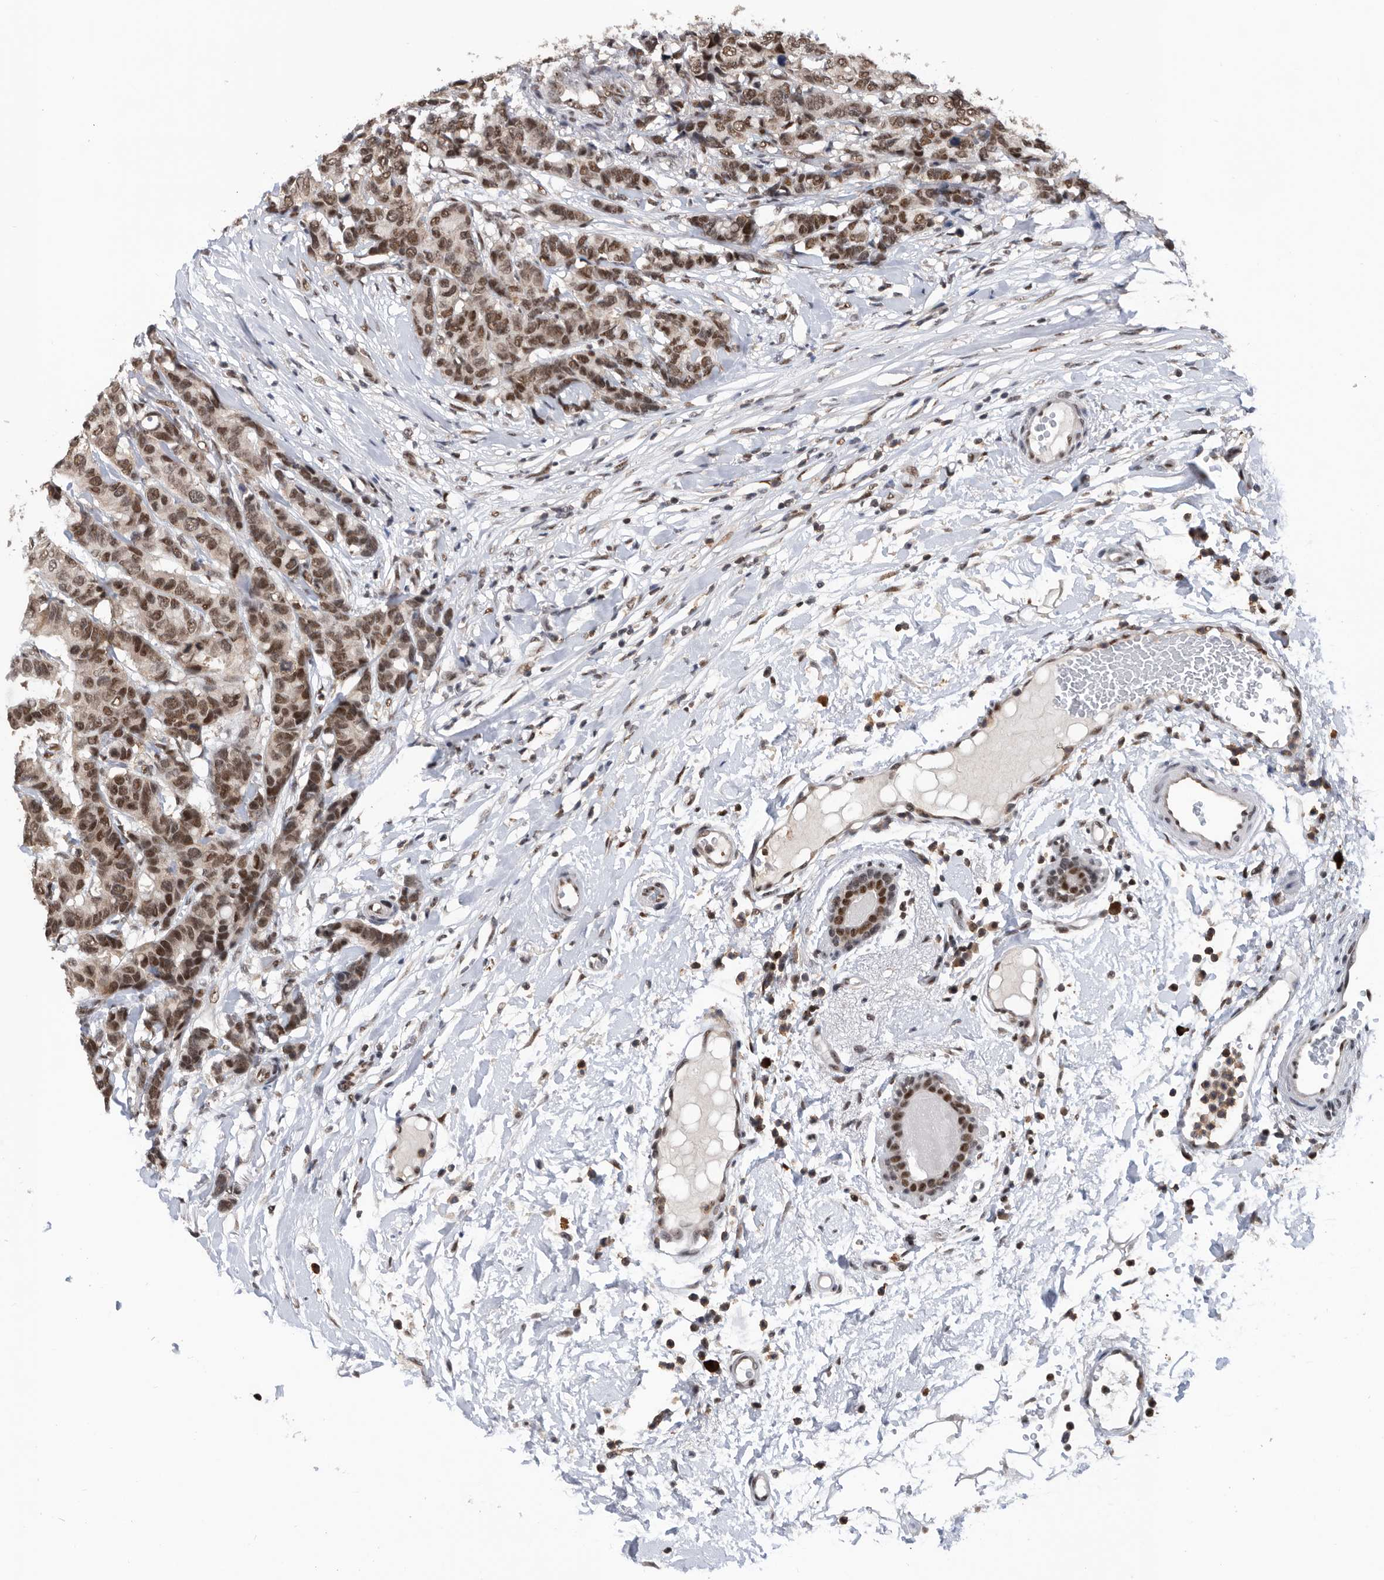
{"staining": {"intensity": "moderate", "quantity": ">75%", "location": "nuclear"}, "tissue": "breast cancer", "cell_type": "Tumor cells", "image_type": "cancer", "snomed": [{"axis": "morphology", "description": "Duct carcinoma"}, {"axis": "topography", "description": "Breast"}], "caption": "IHC image of neoplastic tissue: human breast infiltrating ductal carcinoma stained using immunohistochemistry displays medium levels of moderate protein expression localized specifically in the nuclear of tumor cells, appearing as a nuclear brown color.", "gene": "ZNF260", "patient": {"sex": "female", "age": 87}}